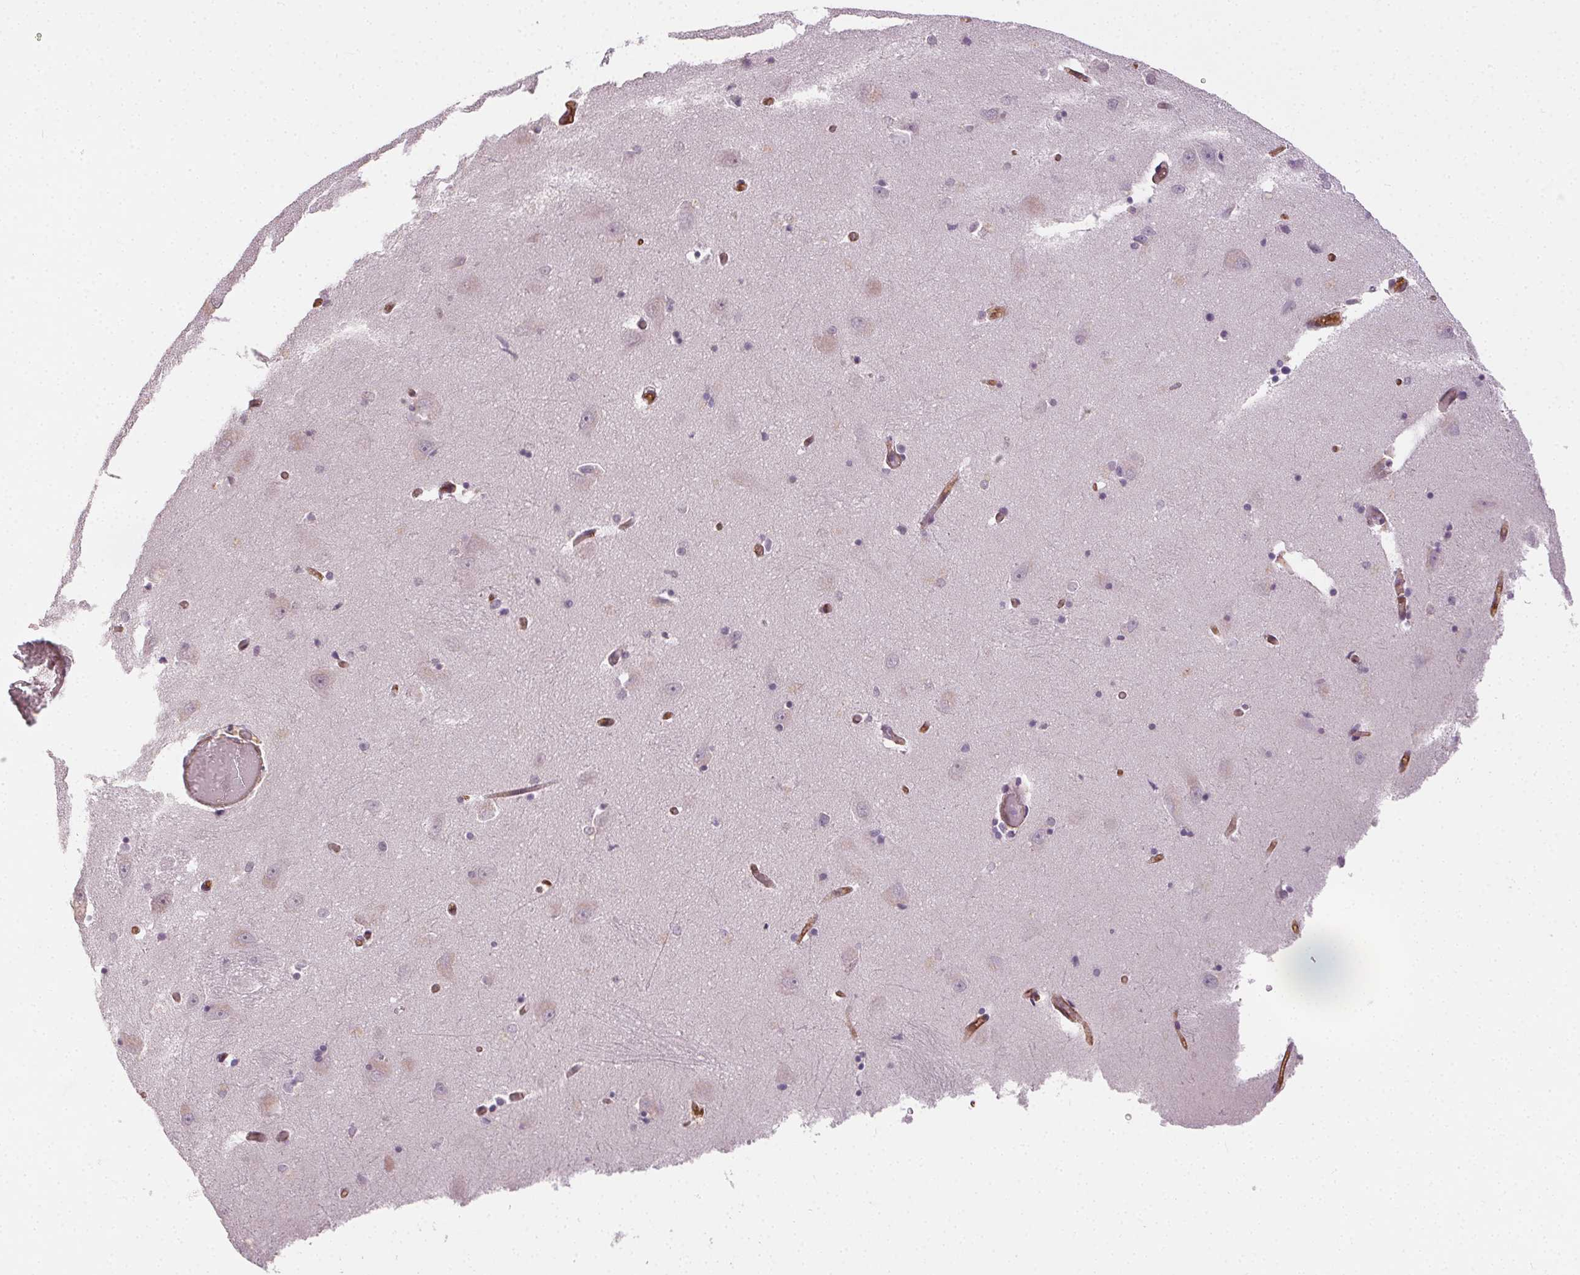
{"staining": {"intensity": "negative", "quantity": "none", "location": "none"}, "tissue": "caudate", "cell_type": "Glial cells", "image_type": "normal", "snomed": [{"axis": "morphology", "description": "Normal tissue, NOS"}, {"axis": "topography", "description": "Lateral ventricle wall"}, {"axis": "topography", "description": "Hippocampus"}], "caption": "A histopathology image of human caudate is negative for staining in glial cells. (DAB immunohistochemistry (IHC) visualized using brightfield microscopy, high magnification).", "gene": "PODXL", "patient": {"sex": "female", "age": 63}}